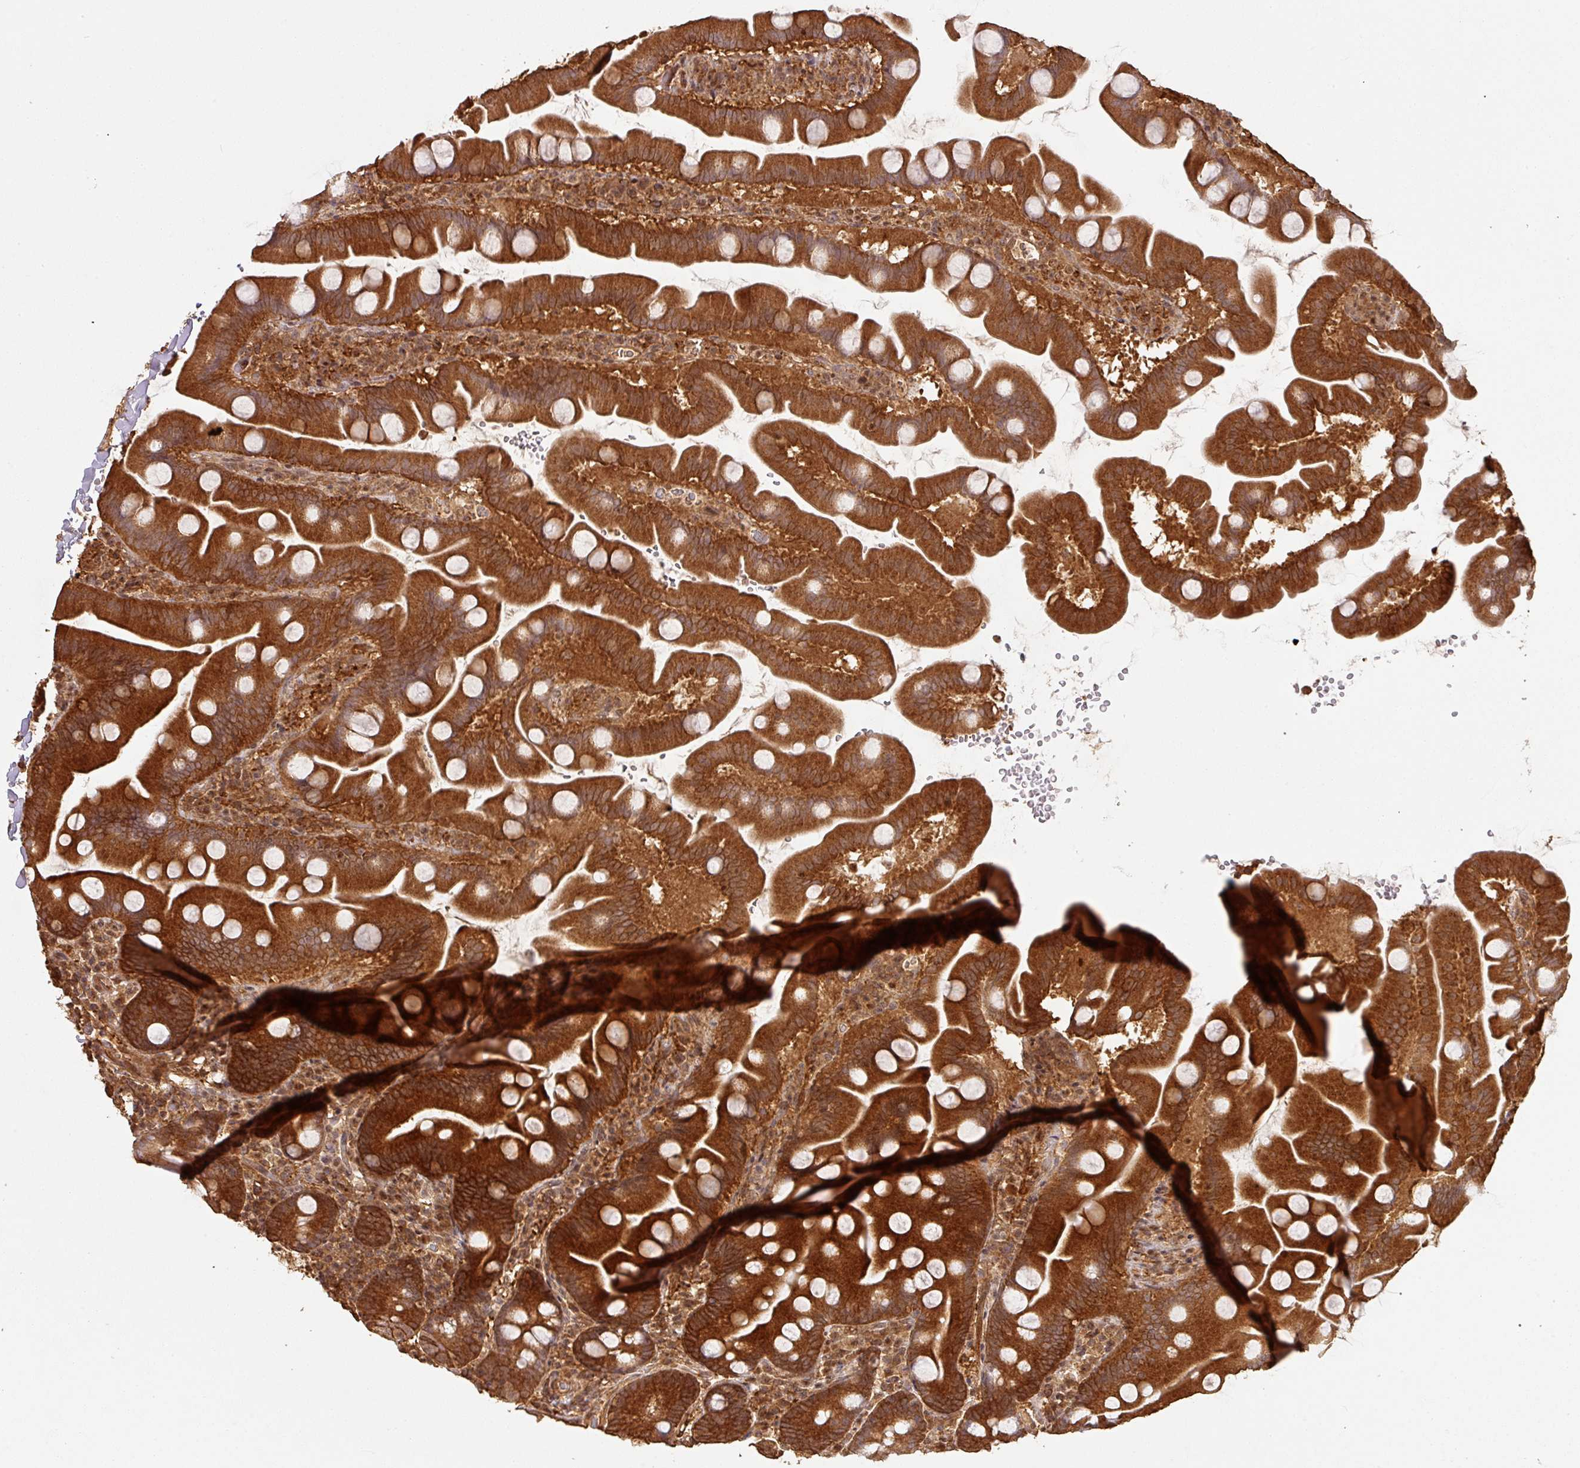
{"staining": {"intensity": "strong", "quantity": ">75%", "location": "cytoplasmic/membranous"}, "tissue": "small intestine", "cell_type": "Glandular cells", "image_type": "normal", "snomed": [{"axis": "morphology", "description": "Normal tissue, NOS"}, {"axis": "topography", "description": "Small intestine"}], "caption": "Protein expression analysis of benign small intestine reveals strong cytoplasmic/membranous staining in approximately >75% of glandular cells. (Brightfield microscopy of DAB IHC at high magnification).", "gene": "ZNF322", "patient": {"sex": "female", "age": 68}}